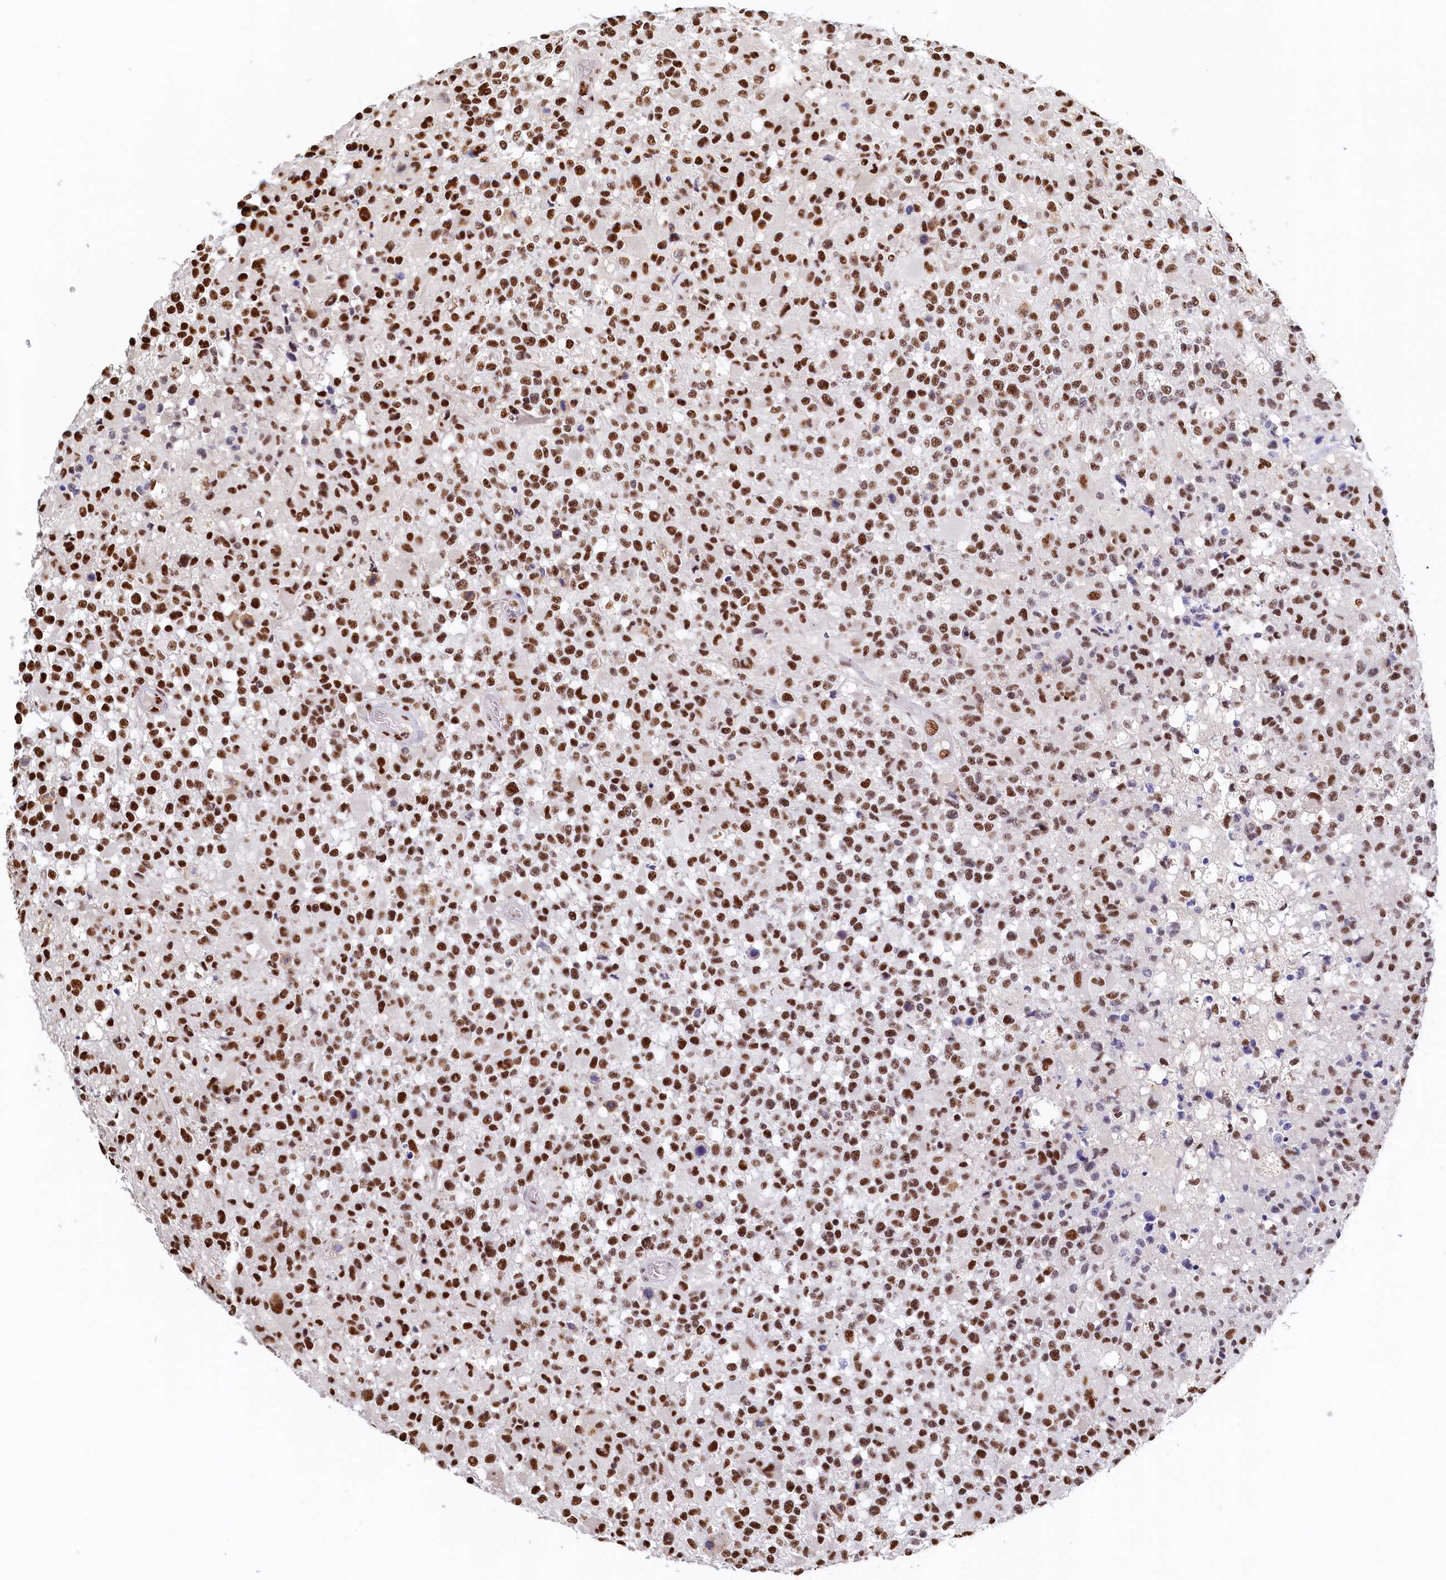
{"staining": {"intensity": "strong", "quantity": ">75%", "location": "nuclear"}, "tissue": "glioma", "cell_type": "Tumor cells", "image_type": "cancer", "snomed": [{"axis": "morphology", "description": "Glioma, malignant, High grade"}, {"axis": "morphology", "description": "Glioblastoma, NOS"}, {"axis": "topography", "description": "Brain"}], "caption": "Protein expression analysis of glioblastoma reveals strong nuclear expression in about >75% of tumor cells. (IHC, brightfield microscopy, high magnification).", "gene": "MOSPD3", "patient": {"sex": "male", "age": 60}}